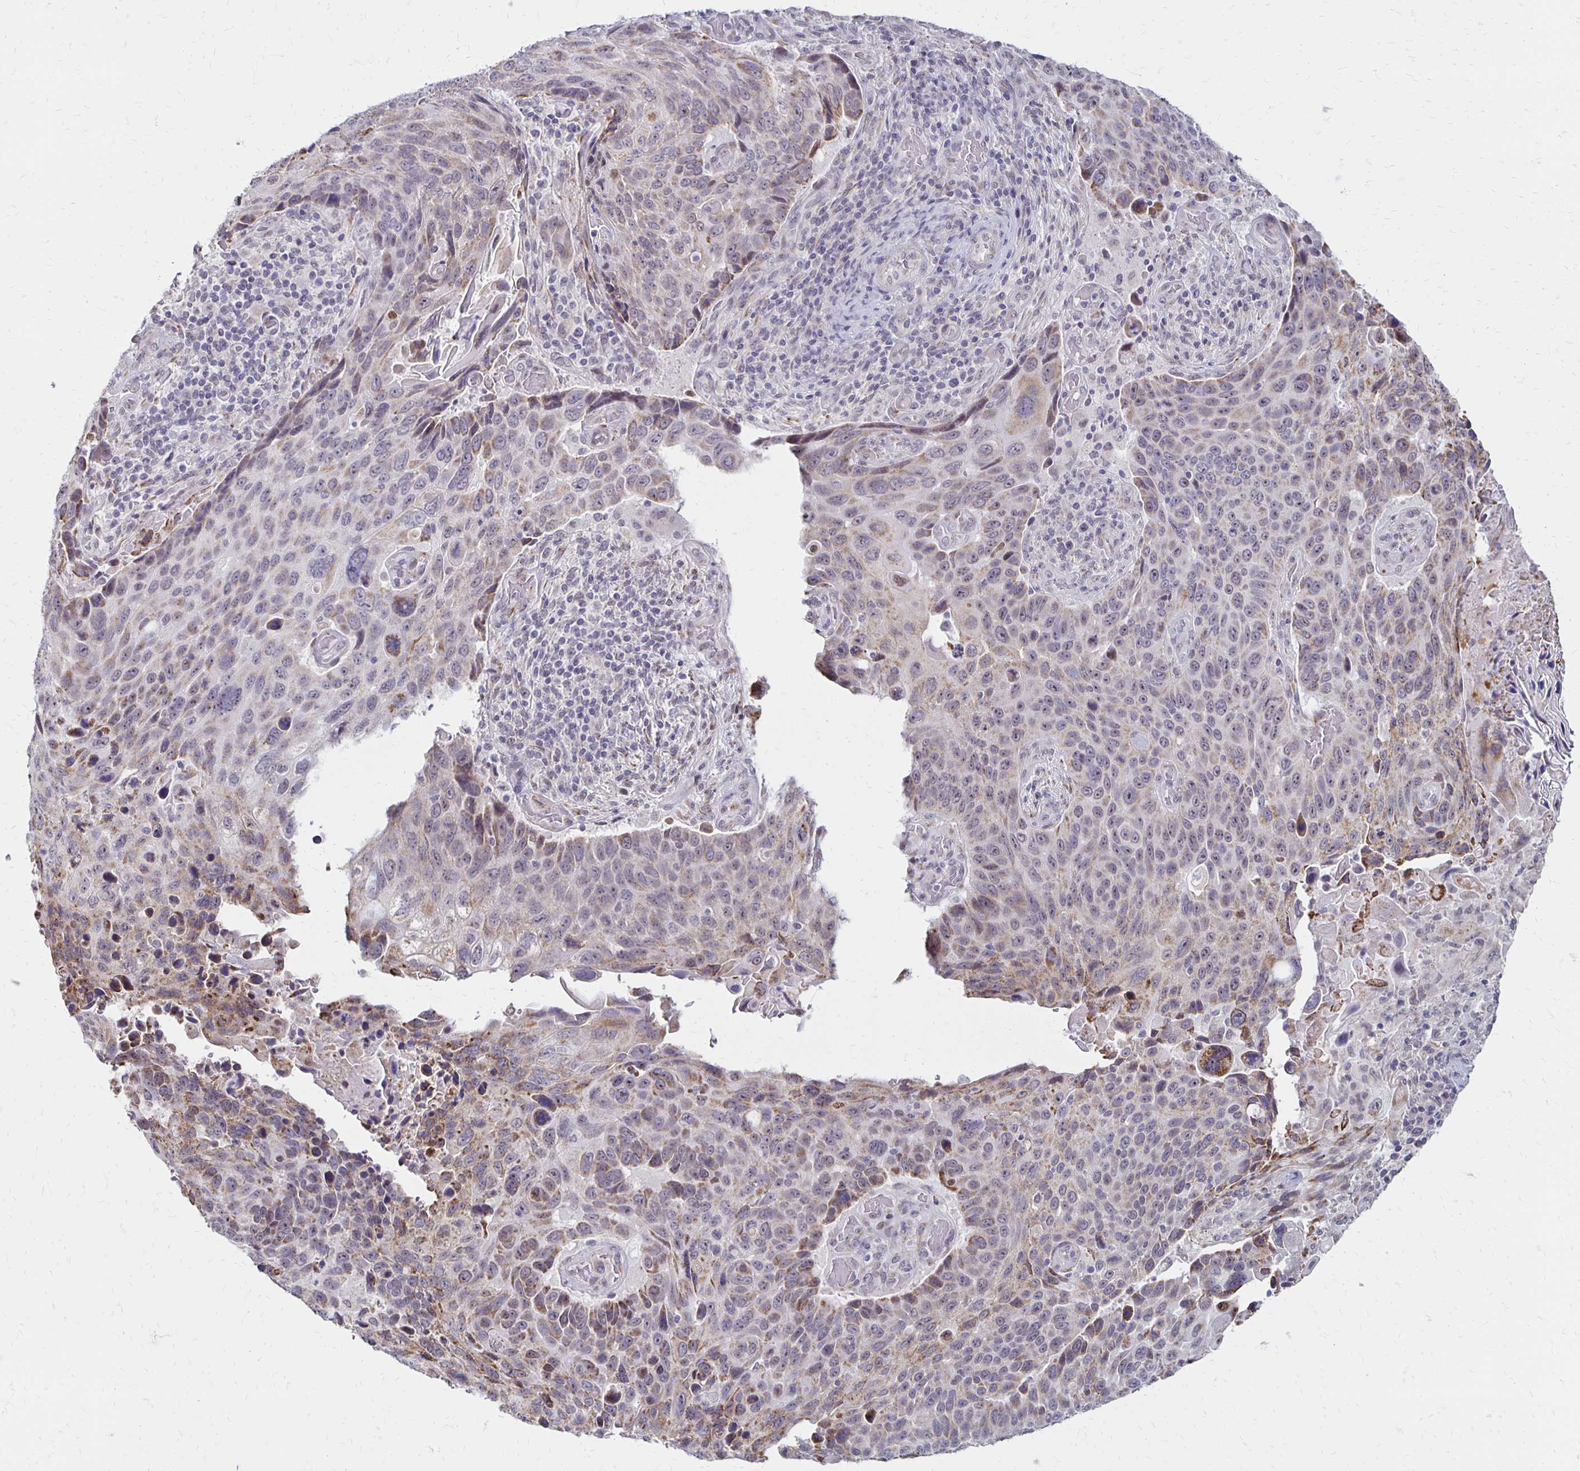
{"staining": {"intensity": "moderate", "quantity": "25%-75%", "location": "cytoplasmic/membranous"}, "tissue": "lung cancer", "cell_type": "Tumor cells", "image_type": "cancer", "snomed": [{"axis": "morphology", "description": "Squamous cell carcinoma, NOS"}, {"axis": "topography", "description": "Lung"}], "caption": "Moderate cytoplasmic/membranous positivity for a protein is appreciated in approximately 25%-75% of tumor cells of lung squamous cell carcinoma using immunohistochemistry (IHC).", "gene": "DAGLA", "patient": {"sex": "male", "age": 68}}